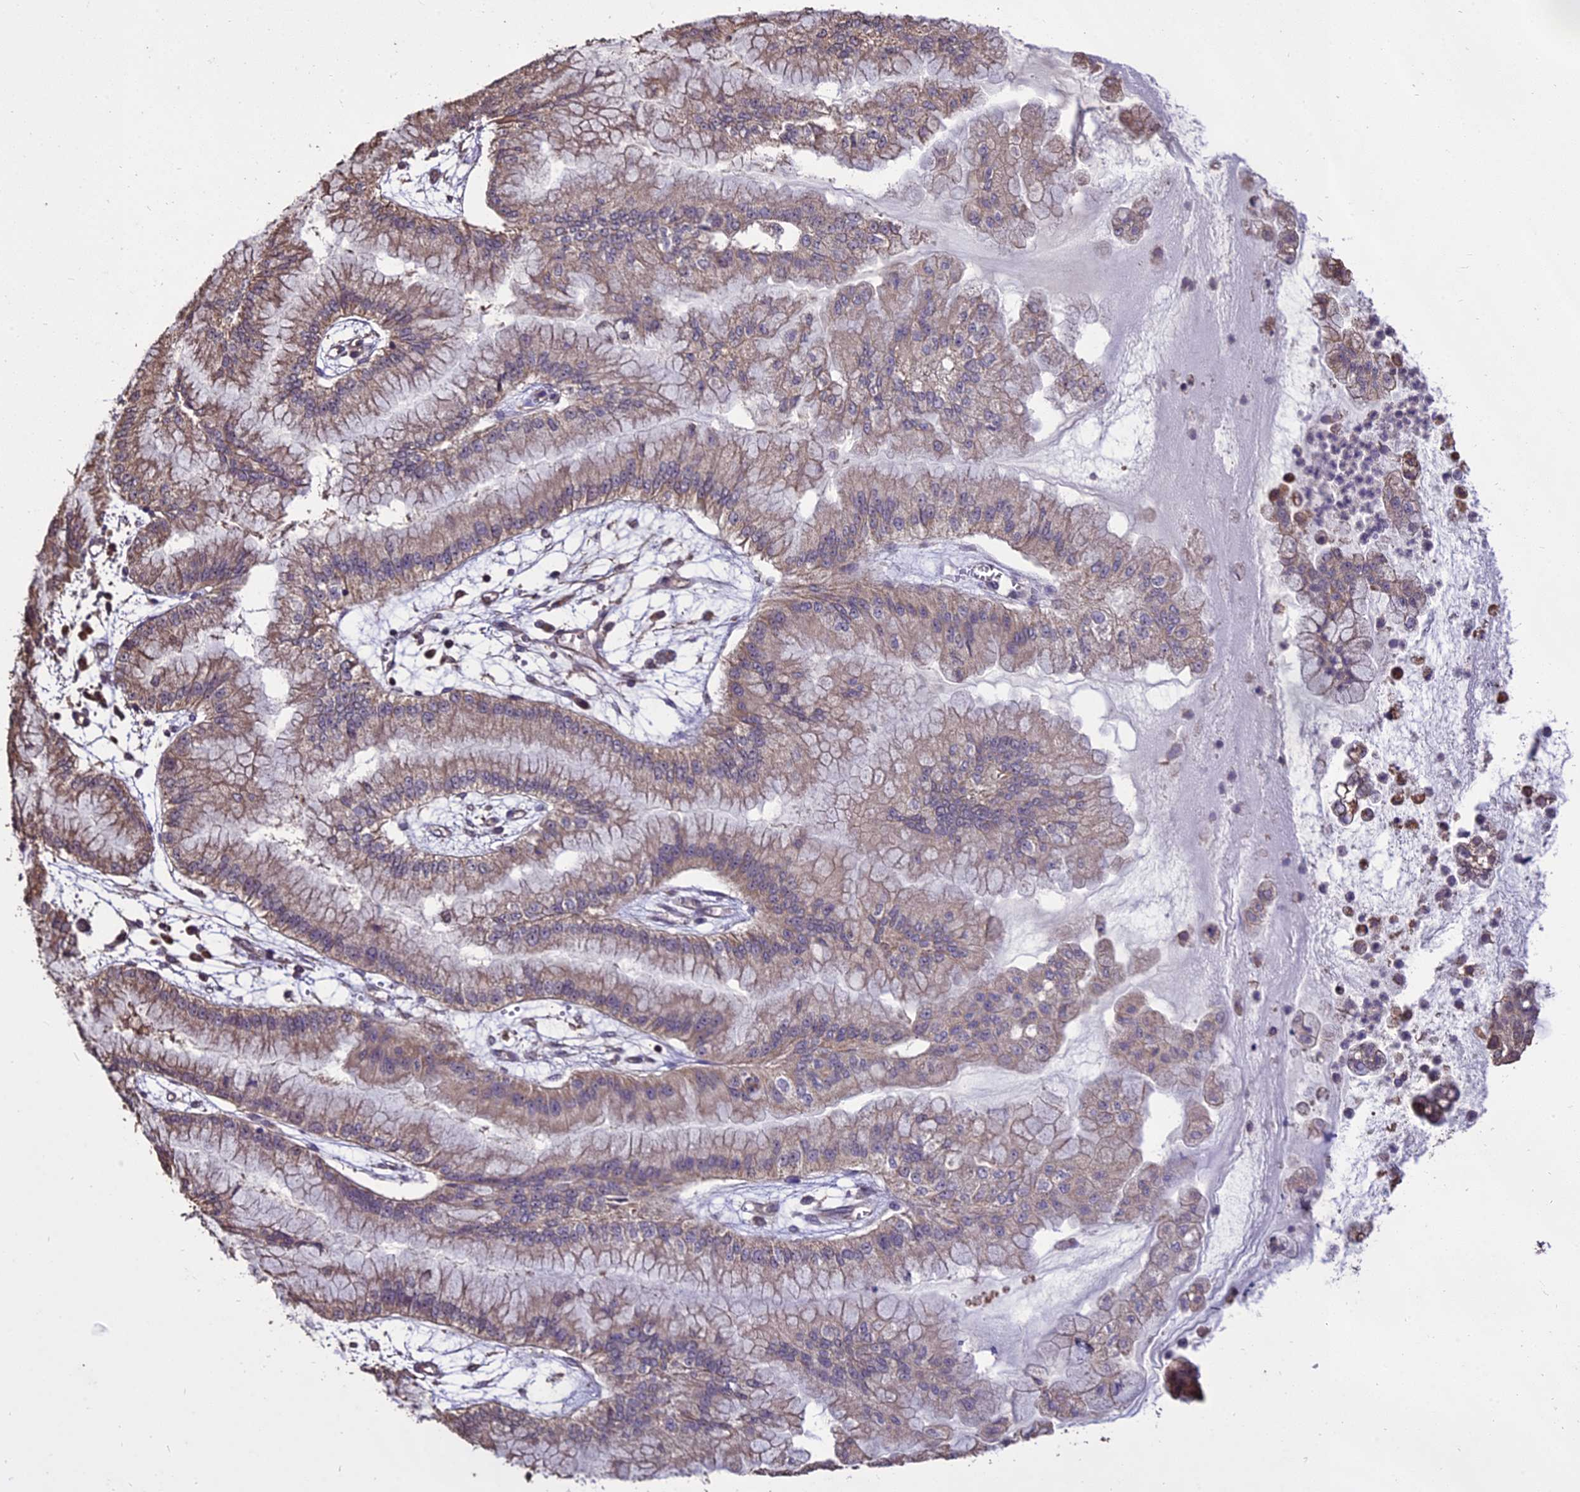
{"staining": {"intensity": "weak", "quantity": "25%-75%", "location": "cytoplasmic/membranous"}, "tissue": "pancreatic cancer", "cell_type": "Tumor cells", "image_type": "cancer", "snomed": [{"axis": "morphology", "description": "Adenocarcinoma, NOS"}, {"axis": "topography", "description": "Pancreas"}], "caption": "The immunohistochemical stain highlights weak cytoplasmic/membranous expression in tumor cells of adenocarcinoma (pancreatic) tissue.", "gene": "PGPEP1L", "patient": {"sex": "male", "age": 73}}